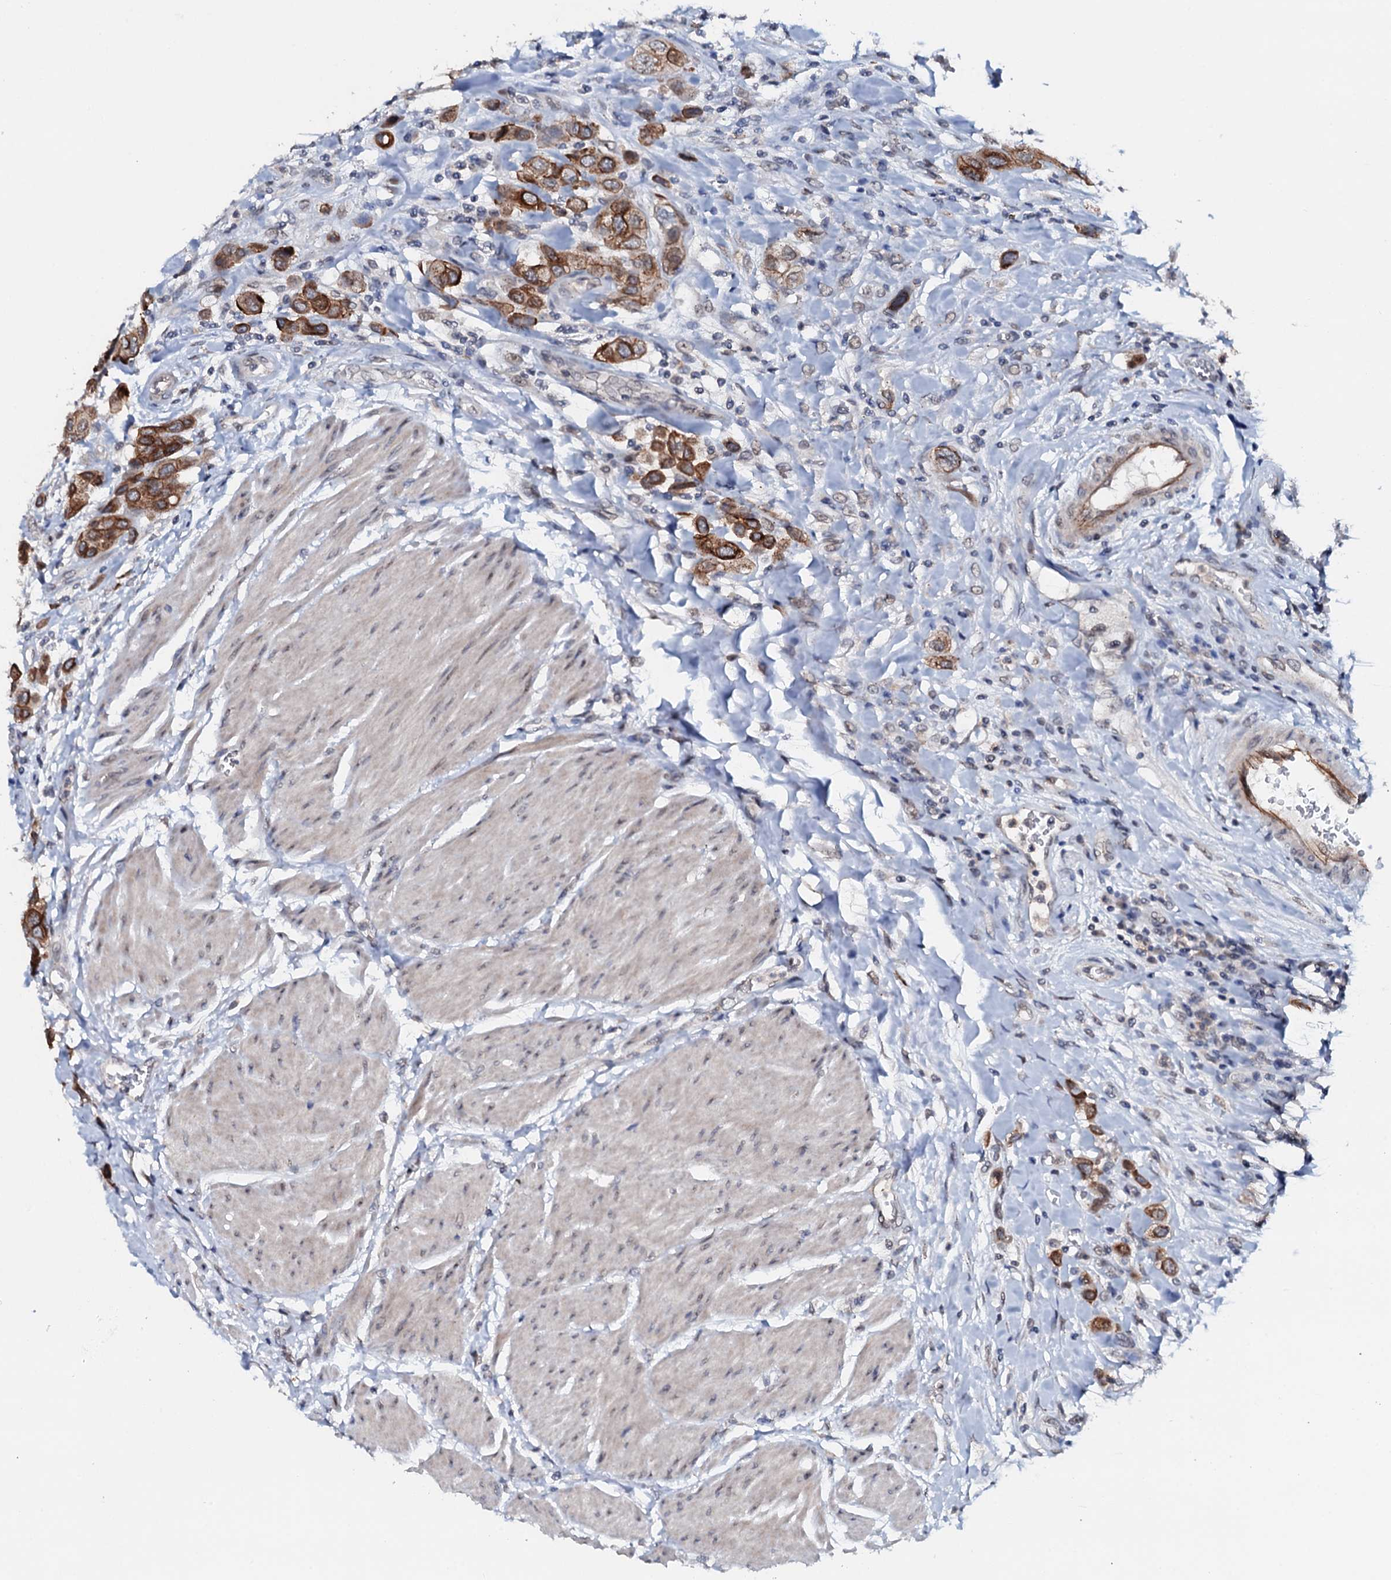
{"staining": {"intensity": "moderate", "quantity": ">75%", "location": "cytoplasmic/membranous"}, "tissue": "urothelial cancer", "cell_type": "Tumor cells", "image_type": "cancer", "snomed": [{"axis": "morphology", "description": "Urothelial carcinoma, High grade"}, {"axis": "topography", "description": "Urinary bladder"}], "caption": "Moderate cytoplasmic/membranous protein staining is present in approximately >75% of tumor cells in urothelial cancer. The staining was performed using DAB (3,3'-diaminobenzidine) to visualize the protein expression in brown, while the nuclei were stained in blue with hematoxylin (Magnification: 20x).", "gene": "SNTA1", "patient": {"sex": "male", "age": 50}}